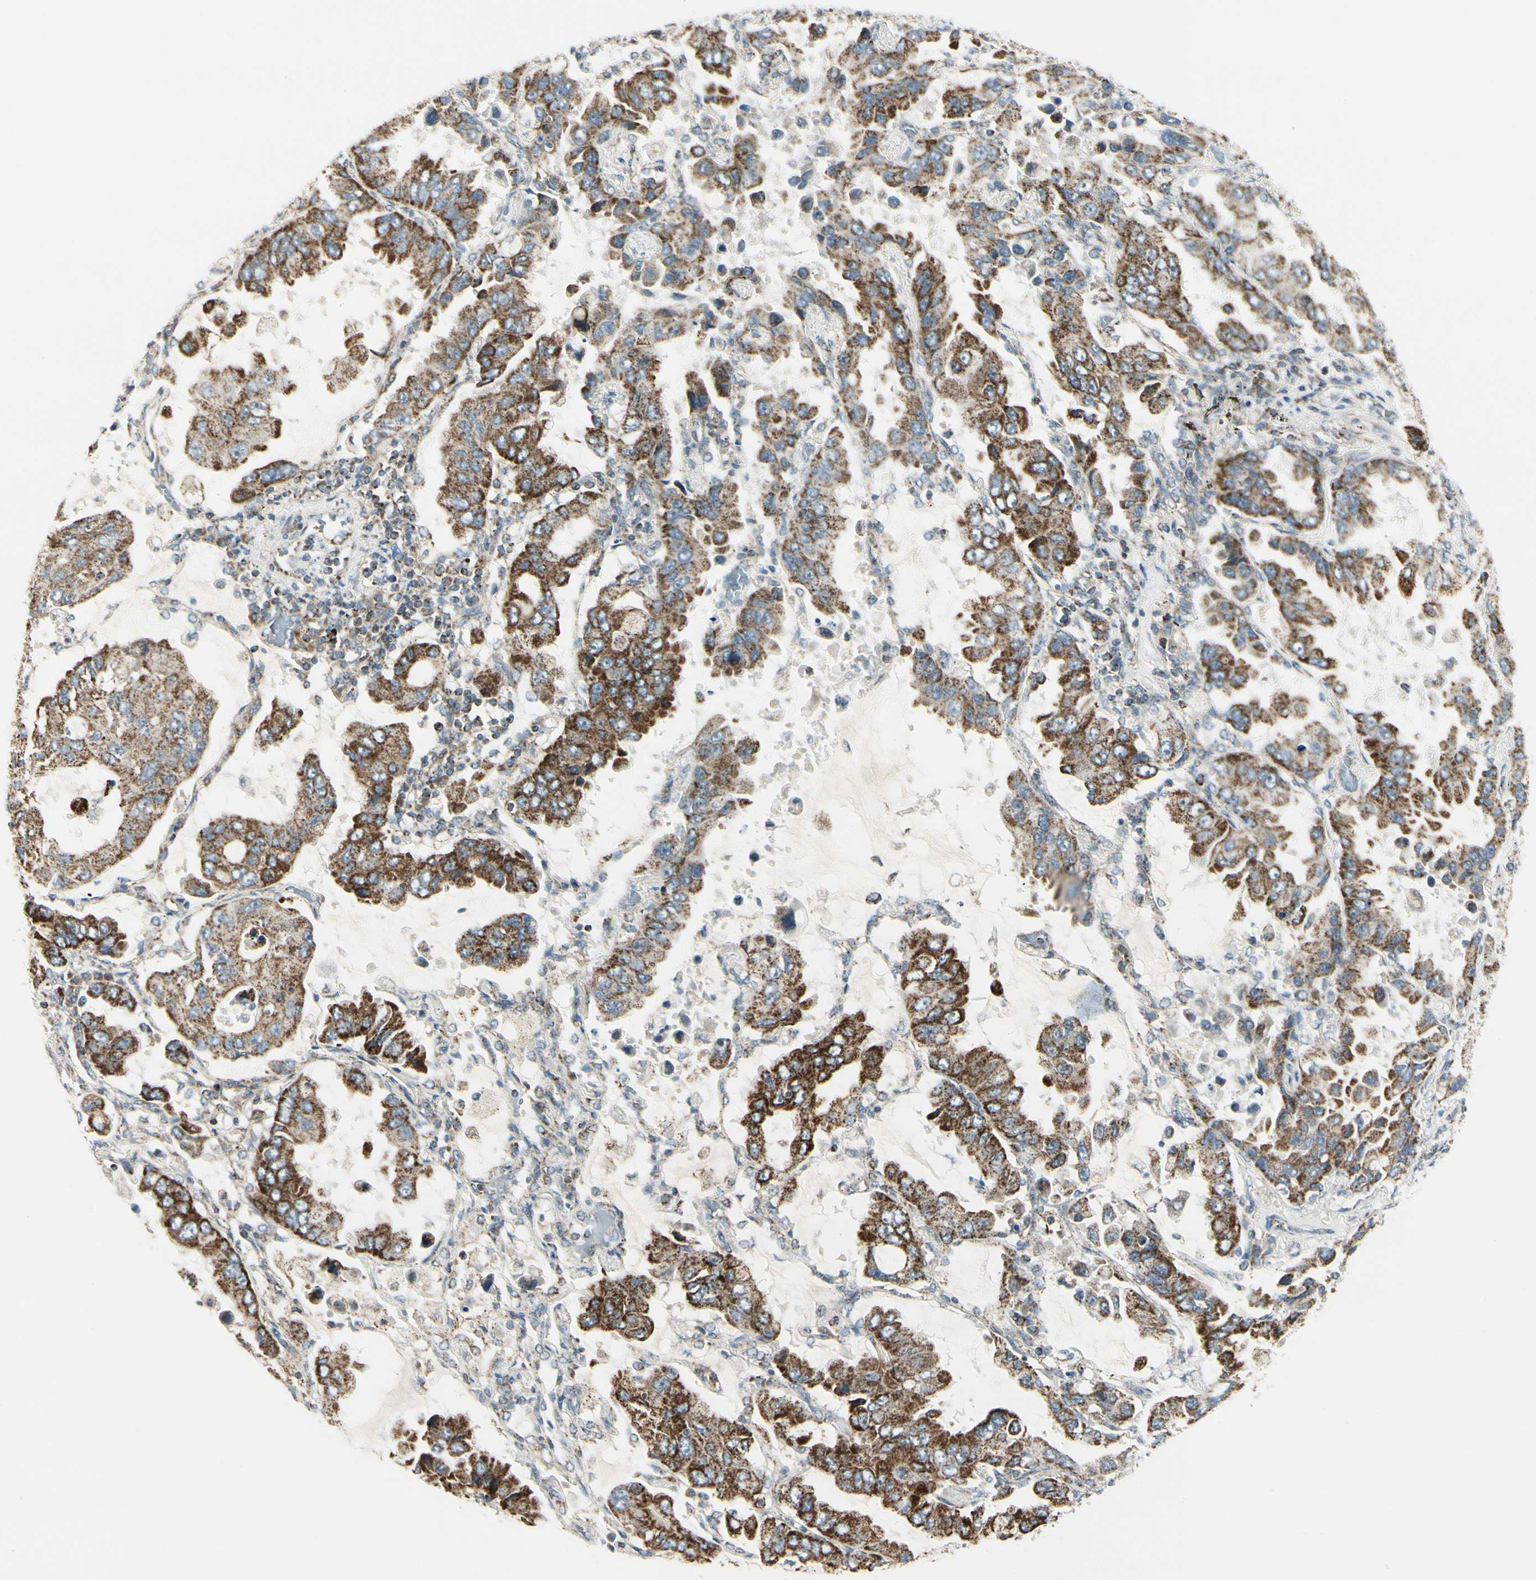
{"staining": {"intensity": "strong", "quantity": ">75%", "location": "cytoplasmic/membranous"}, "tissue": "lung cancer", "cell_type": "Tumor cells", "image_type": "cancer", "snomed": [{"axis": "morphology", "description": "Adenocarcinoma, NOS"}, {"axis": "topography", "description": "Lung"}], "caption": "This photomicrograph exhibits lung cancer (adenocarcinoma) stained with immunohistochemistry (IHC) to label a protein in brown. The cytoplasmic/membranous of tumor cells show strong positivity for the protein. Nuclei are counter-stained blue.", "gene": "ANKS6", "patient": {"sex": "male", "age": 64}}